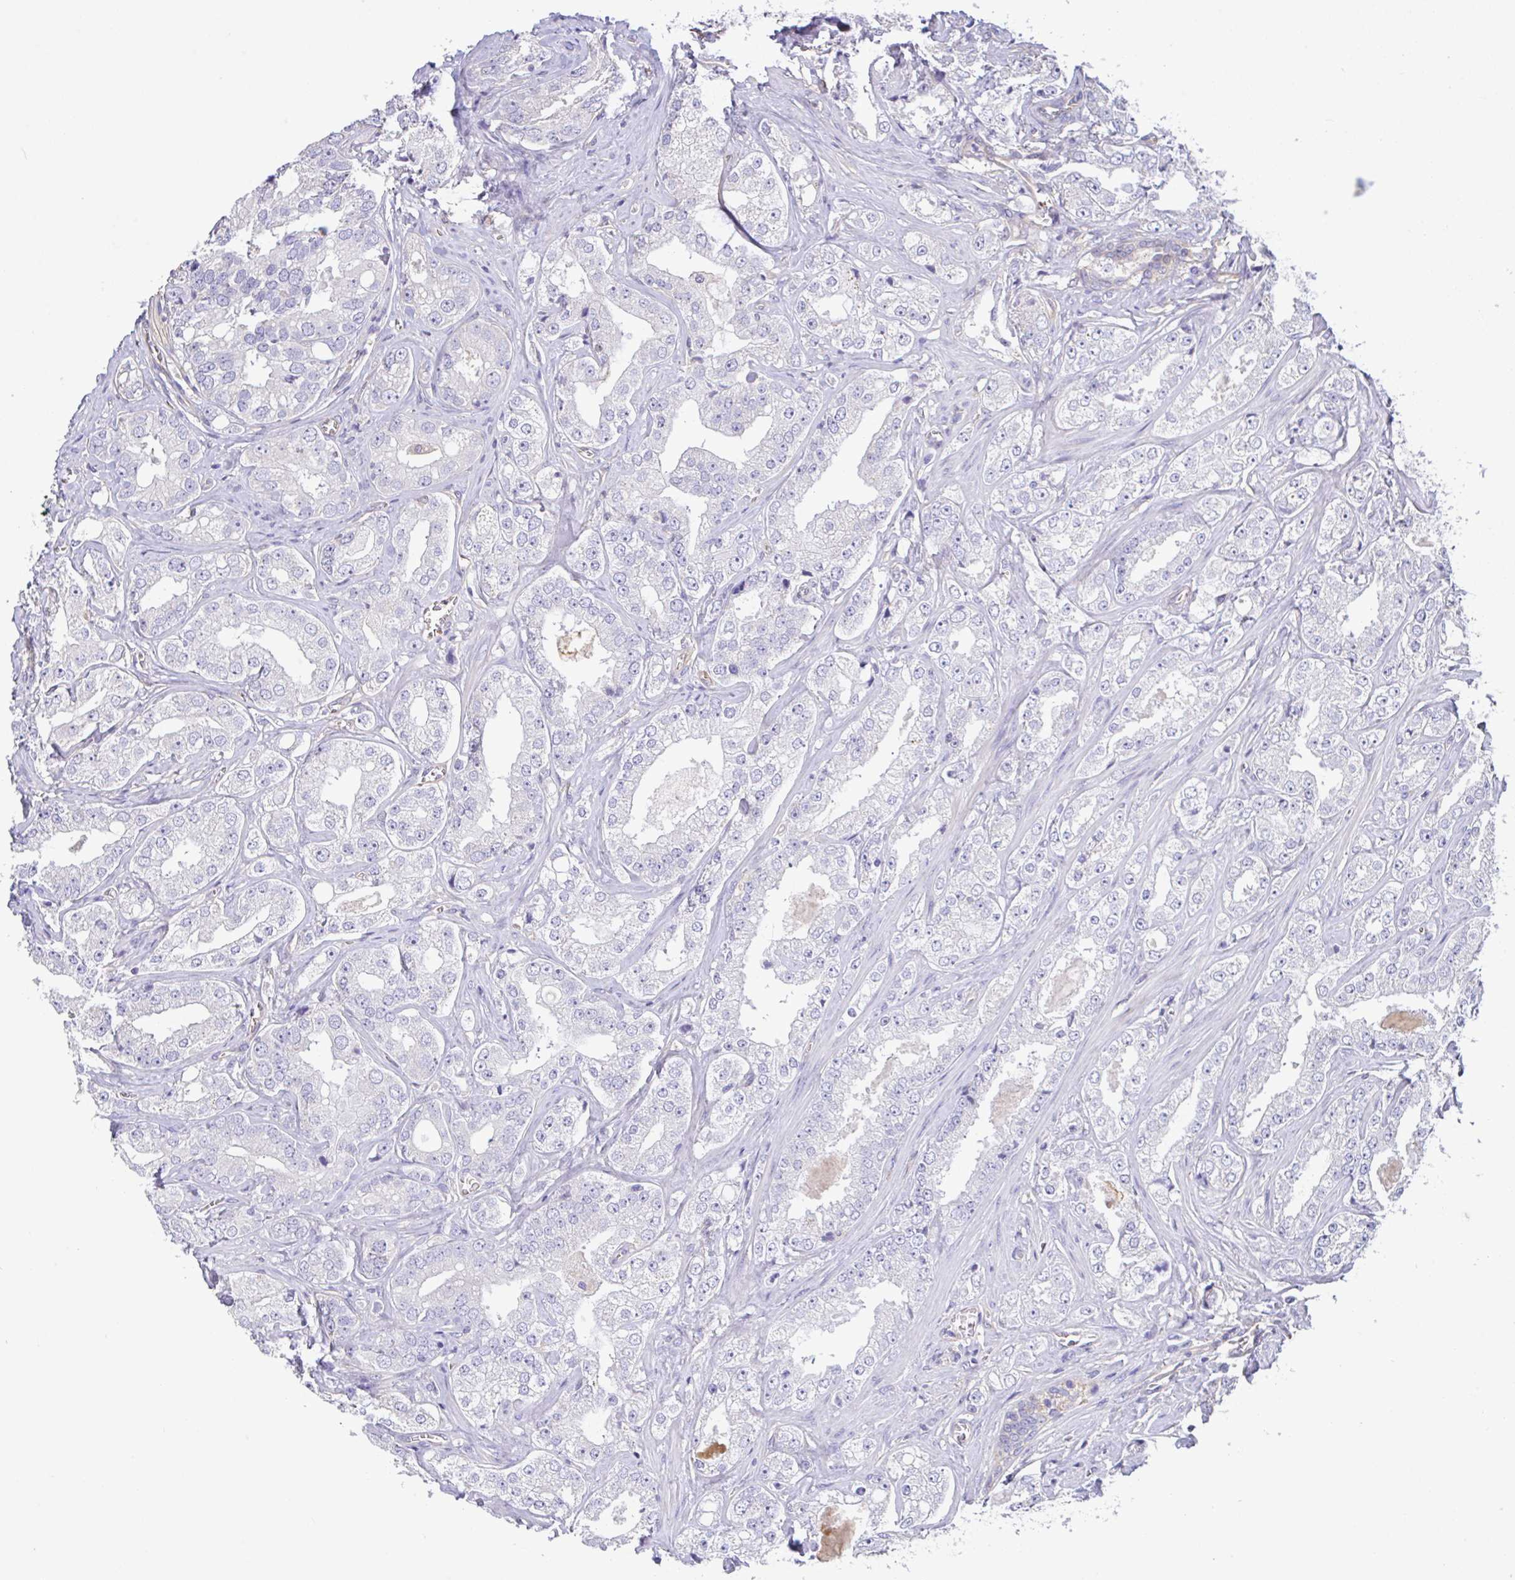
{"staining": {"intensity": "negative", "quantity": "none", "location": "none"}, "tissue": "prostate cancer", "cell_type": "Tumor cells", "image_type": "cancer", "snomed": [{"axis": "morphology", "description": "Adenocarcinoma, High grade"}, {"axis": "topography", "description": "Prostate"}], "caption": "This micrograph is of prostate cancer stained with IHC to label a protein in brown with the nuclei are counter-stained blue. There is no staining in tumor cells. The staining was performed using DAB to visualize the protein expression in brown, while the nuclei were stained in blue with hematoxylin (Magnification: 20x).", "gene": "PLCD4", "patient": {"sex": "male", "age": 67}}